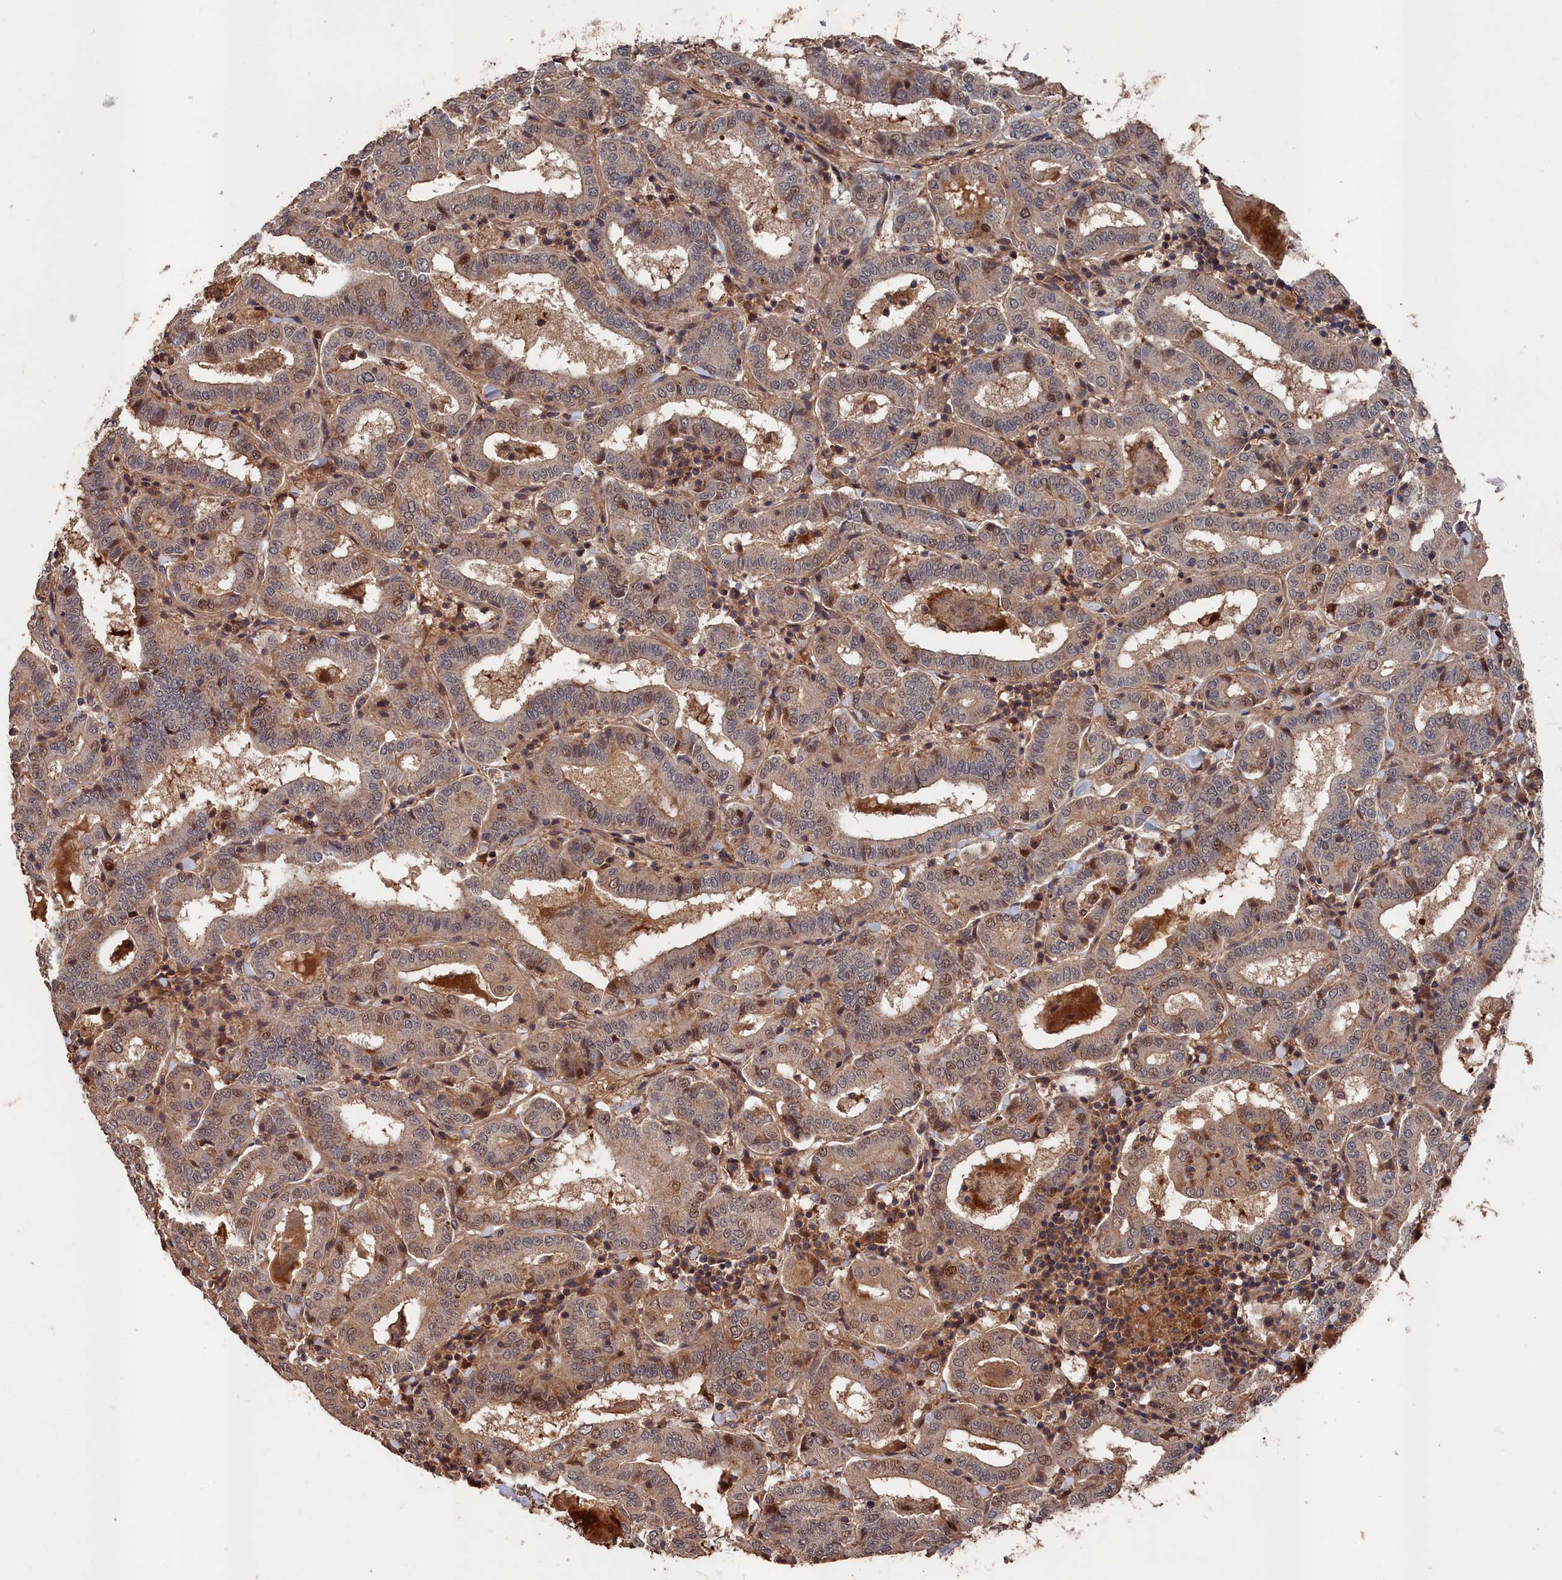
{"staining": {"intensity": "weak", "quantity": "<25%", "location": "cytoplasmic/membranous,nuclear"}, "tissue": "thyroid cancer", "cell_type": "Tumor cells", "image_type": "cancer", "snomed": [{"axis": "morphology", "description": "Papillary adenocarcinoma, NOS"}, {"axis": "topography", "description": "Thyroid gland"}], "caption": "DAB immunohistochemical staining of thyroid papillary adenocarcinoma exhibits no significant positivity in tumor cells.", "gene": "RMI2", "patient": {"sex": "female", "age": 72}}